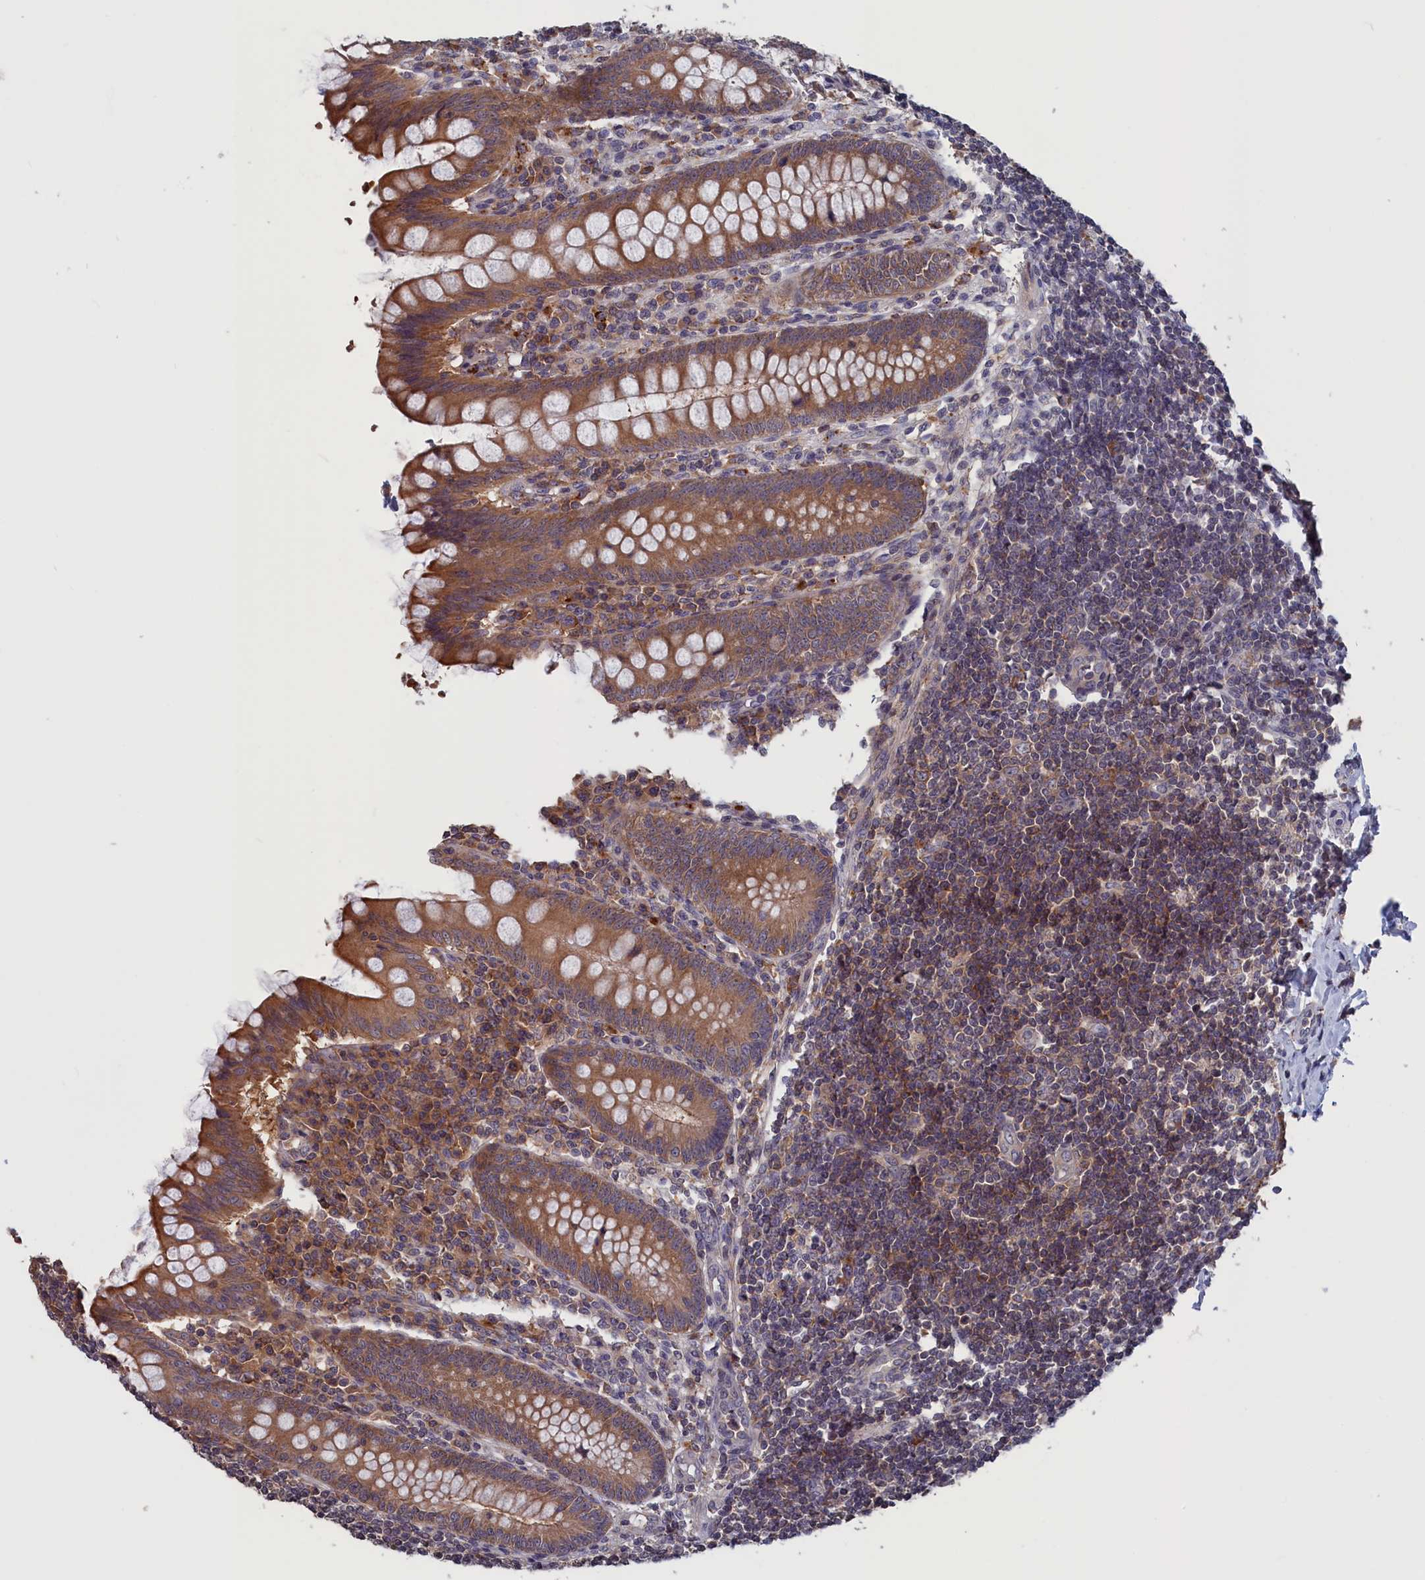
{"staining": {"intensity": "moderate", "quantity": ">75%", "location": "cytoplasmic/membranous"}, "tissue": "appendix", "cell_type": "Glandular cells", "image_type": "normal", "snomed": [{"axis": "morphology", "description": "Normal tissue, NOS"}, {"axis": "topography", "description": "Appendix"}], "caption": "The micrograph reveals immunohistochemical staining of unremarkable appendix. There is moderate cytoplasmic/membranous positivity is appreciated in approximately >75% of glandular cells.", "gene": "CACTIN", "patient": {"sex": "female", "age": 33}}